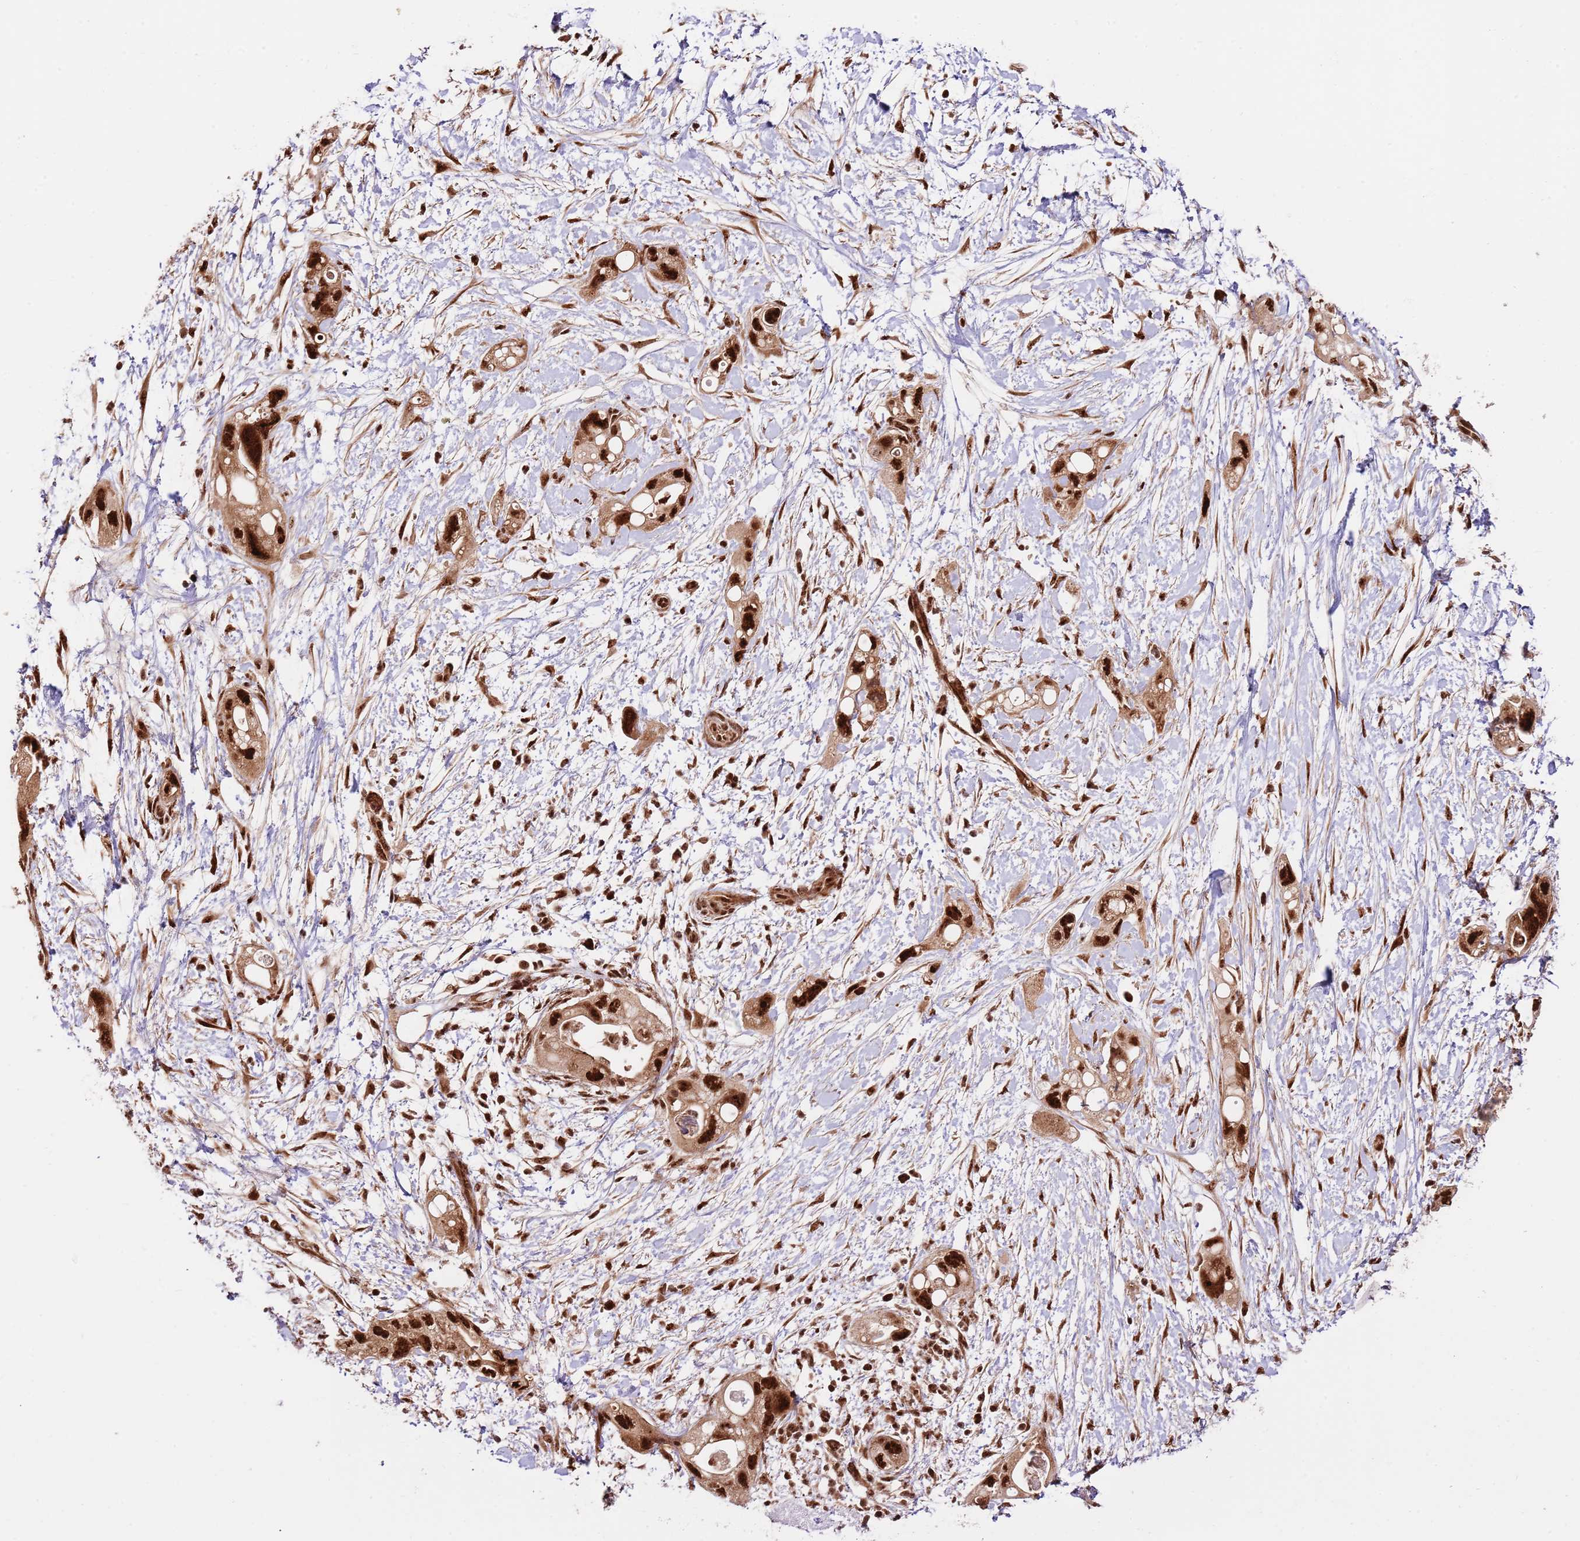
{"staining": {"intensity": "strong", "quantity": ">75%", "location": "cytoplasmic/membranous,nuclear"}, "tissue": "pancreatic cancer", "cell_type": "Tumor cells", "image_type": "cancer", "snomed": [{"axis": "morphology", "description": "Adenocarcinoma, NOS"}, {"axis": "topography", "description": "Pancreas"}], "caption": "IHC image of human pancreatic cancer stained for a protein (brown), which shows high levels of strong cytoplasmic/membranous and nuclear positivity in about >75% of tumor cells.", "gene": "RIF1", "patient": {"sex": "female", "age": 72}}